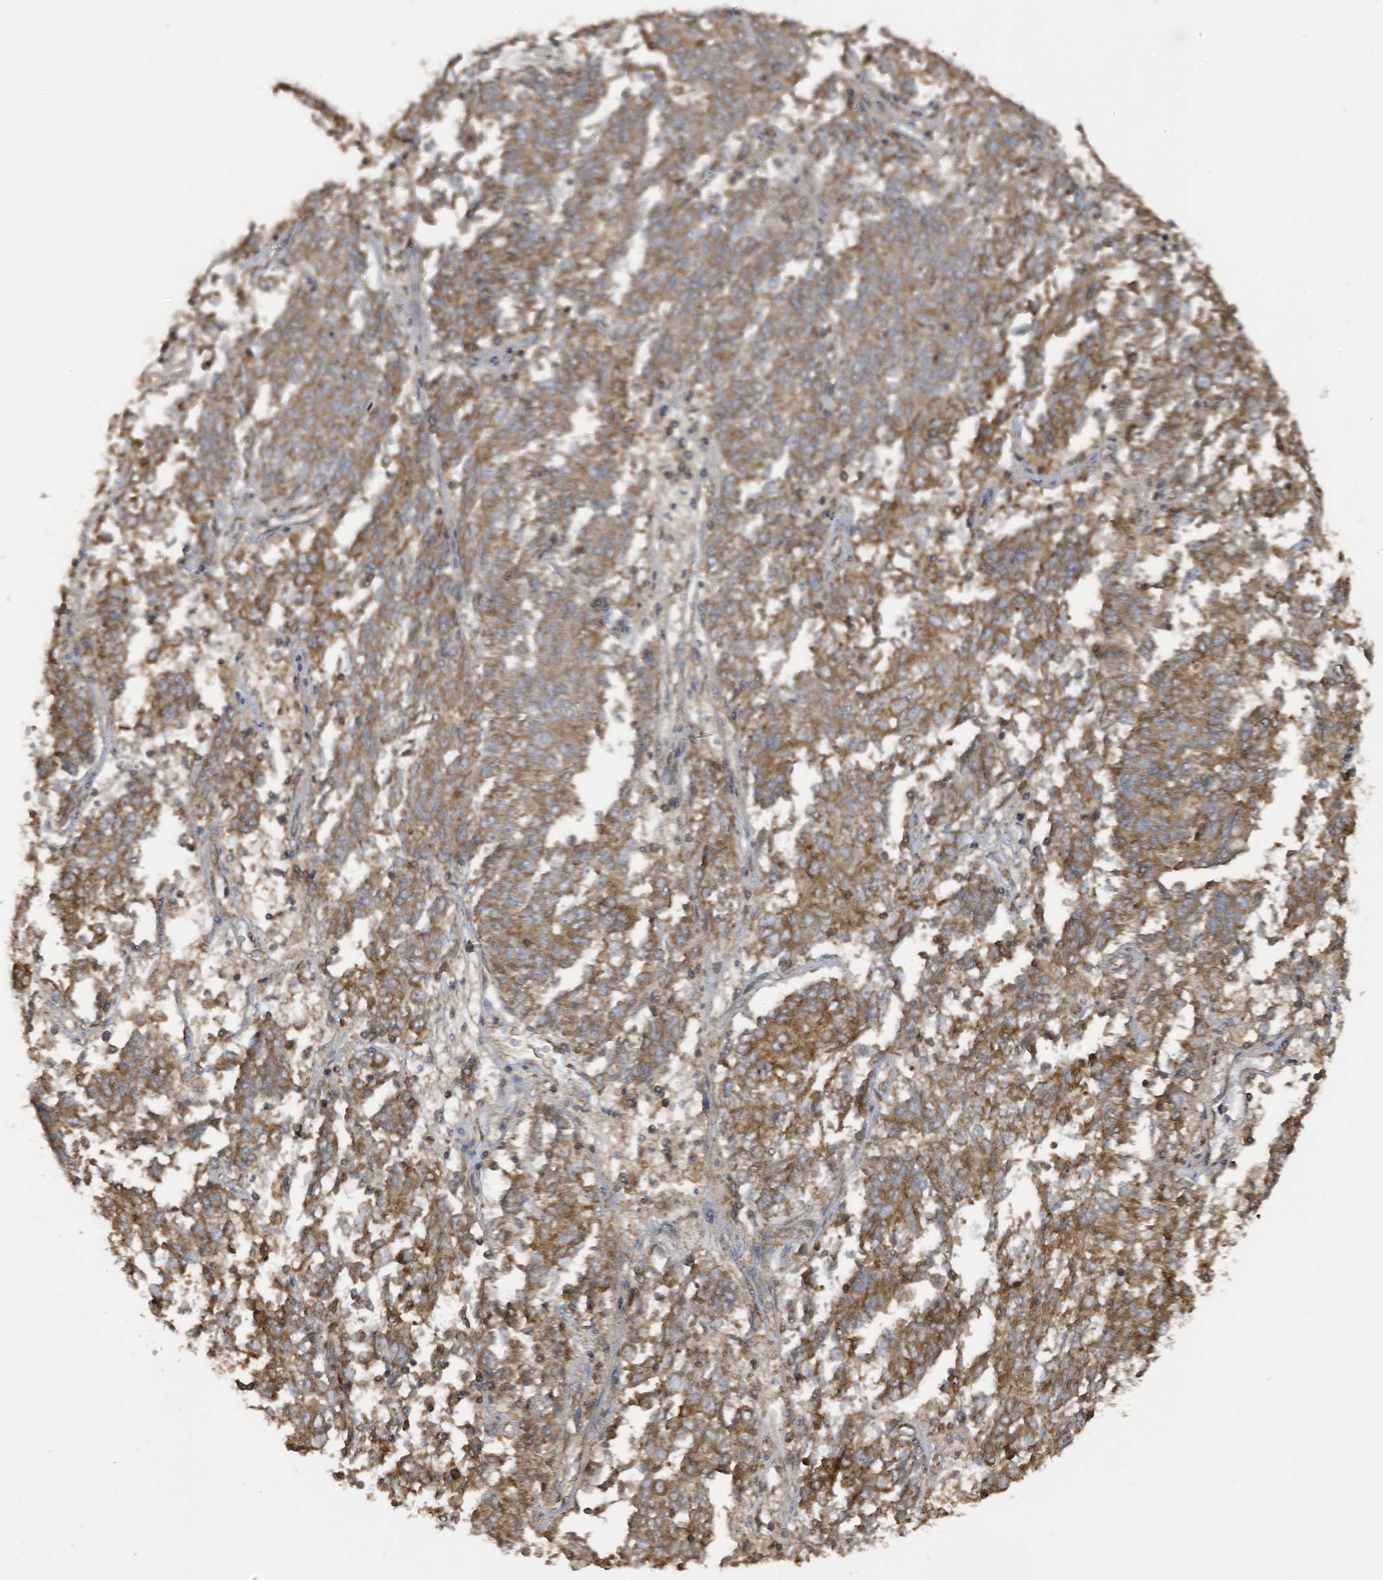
{"staining": {"intensity": "moderate", "quantity": ">75%", "location": "cytoplasmic/membranous"}, "tissue": "endometrial cancer", "cell_type": "Tumor cells", "image_type": "cancer", "snomed": [{"axis": "morphology", "description": "Adenocarcinoma, NOS"}, {"axis": "topography", "description": "Endometrium"}], "caption": "Immunohistochemical staining of endometrial adenocarcinoma exhibits moderate cytoplasmic/membranous protein positivity in approximately >75% of tumor cells.", "gene": "COX10", "patient": {"sex": "female", "age": 80}}